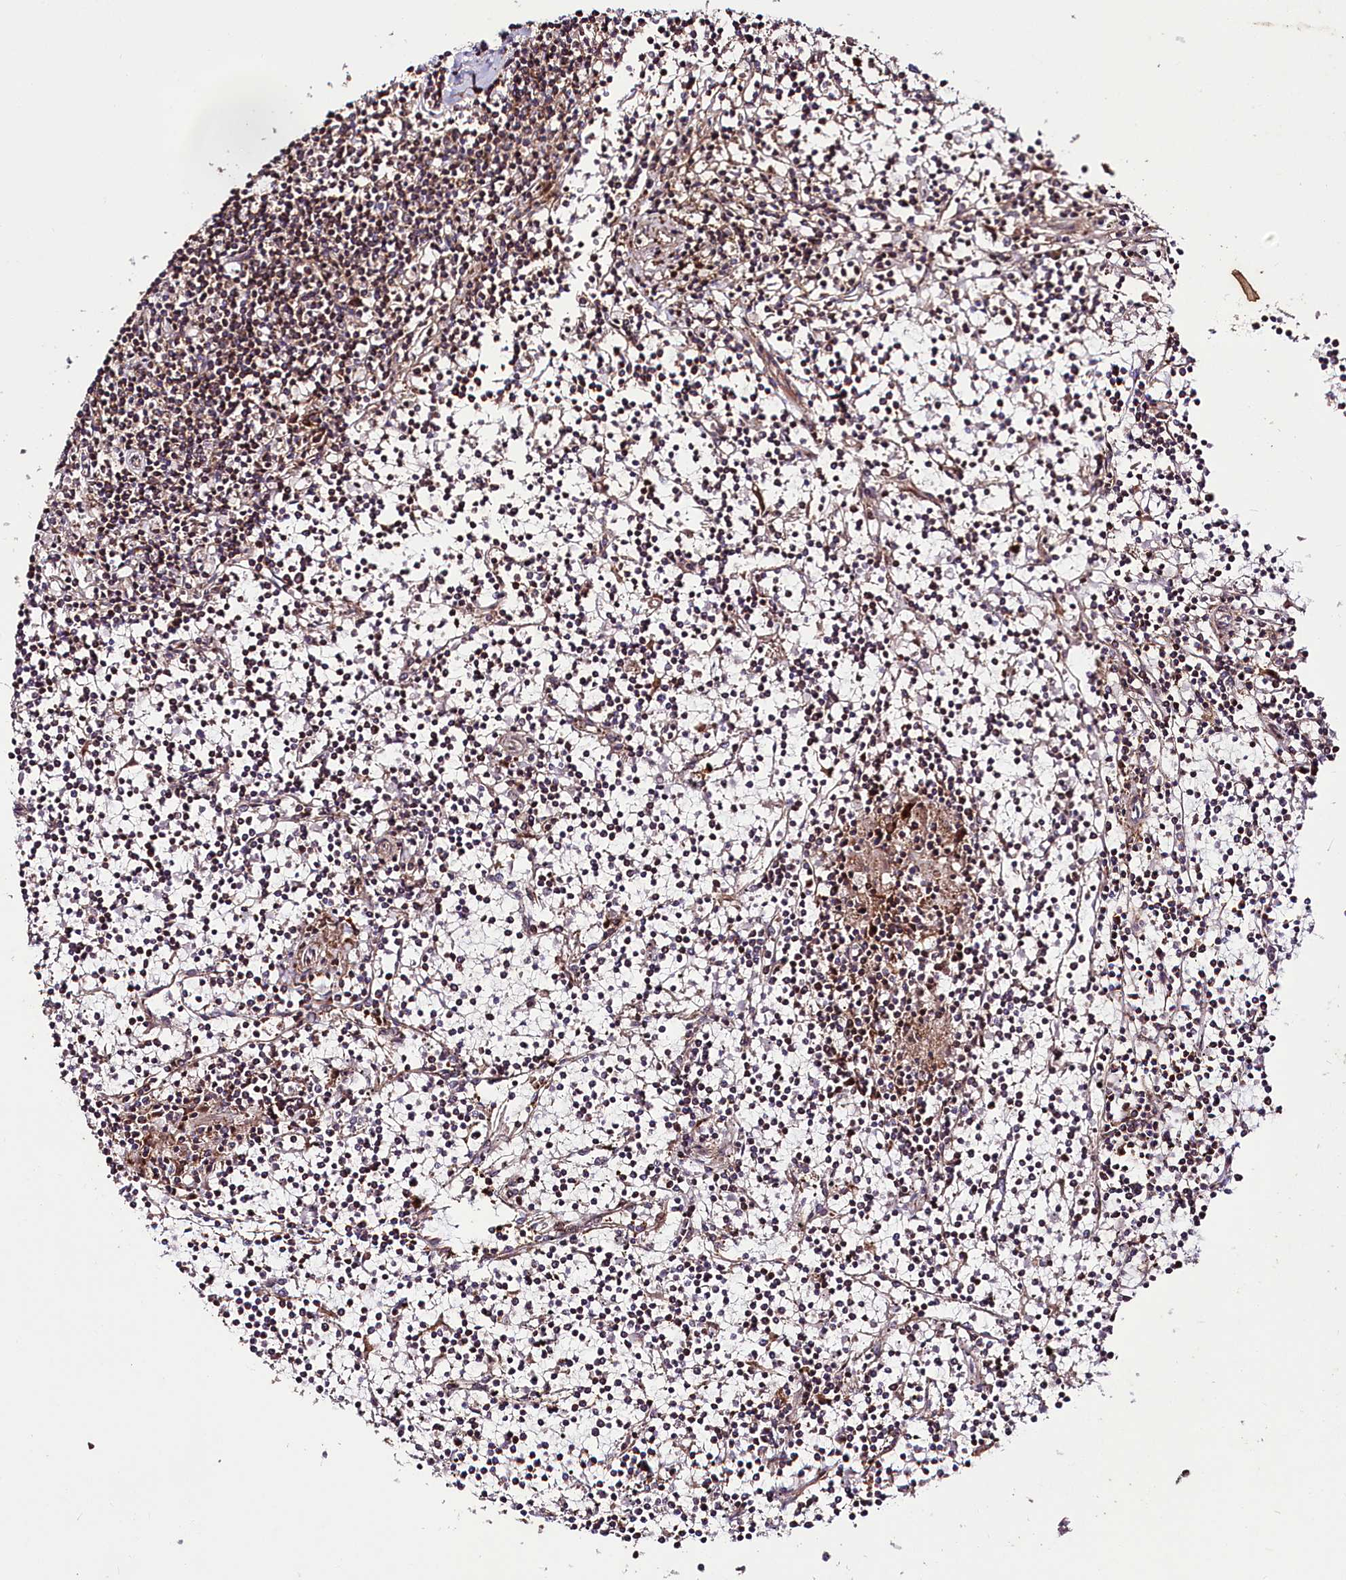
{"staining": {"intensity": "moderate", "quantity": "25%-75%", "location": "cytoplasmic/membranous"}, "tissue": "lymphoma", "cell_type": "Tumor cells", "image_type": "cancer", "snomed": [{"axis": "morphology", "description": "Malignant lymphoma, non-Hodgkin's type, Low grade"}, {"axis": "topography", "description": "Spleen"}], "caption": "Immunohistochemical staining of lymphoma demonstrates moderate cytoplasmic/membranous protein staining in approximately 25%-75% of tumor cells.", "gene": "PHLDB1", "patient": {"sex": "female", "age": 19}}